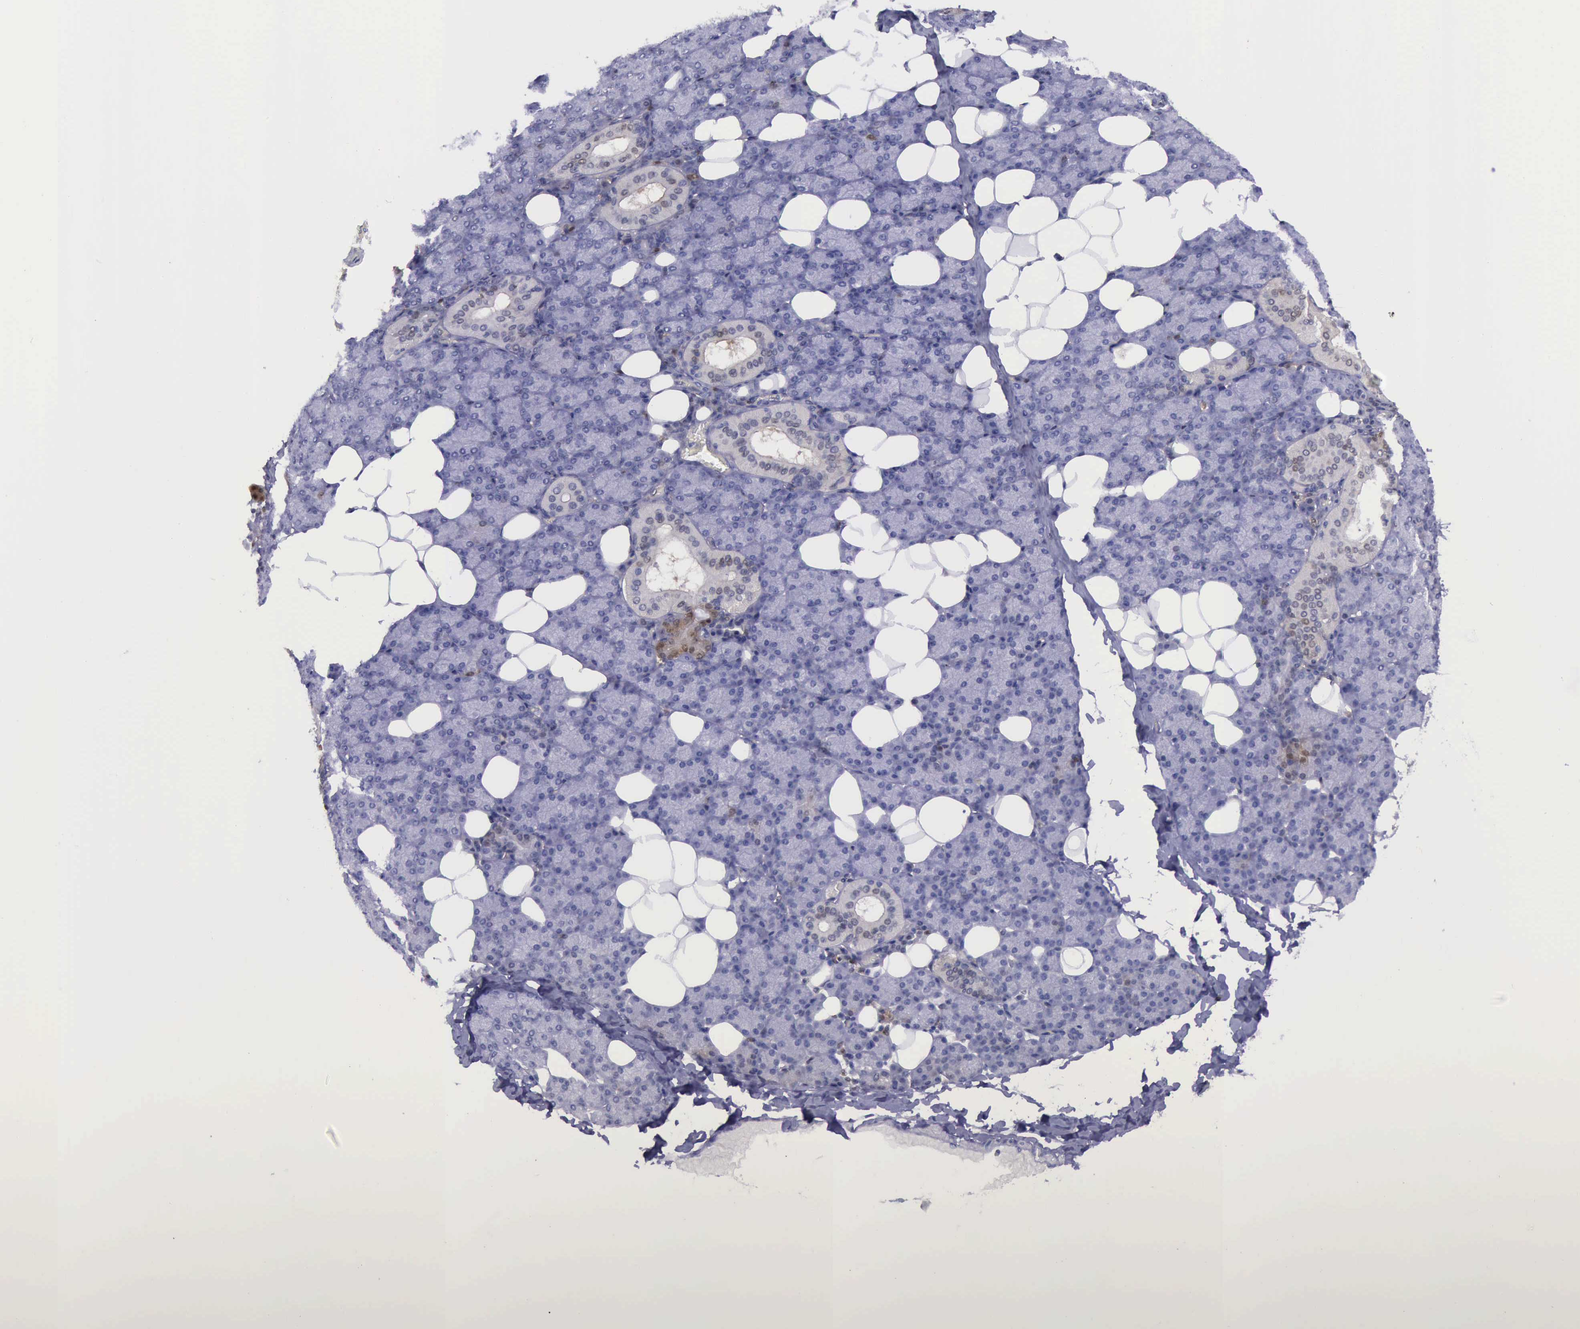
{"staining": {"intensity": "weak", "quantity": "<25%", "location": "cytoplasmic/membranous"}, "tissue": "salivary gland", "cell_type": "Glandular cells", "image_type": "normal", "snomed": [{"axis": "morphology", "description": "Normal tissue, NOS"}, {"axis": "topography", "description": "Lymph node"}, {"axis": "topography", "description": "Salivary gland"}], "caption": "A micrograph of human salivary gland is negative for staining in glandular cells. The staining is performed using DAB (3,3'-diaminobenzidine) brown chromogen with nuclei counter-stained in using hematoxylin.", "gene": "TYMP", "patient": {"sex": "male", "age": 8}}